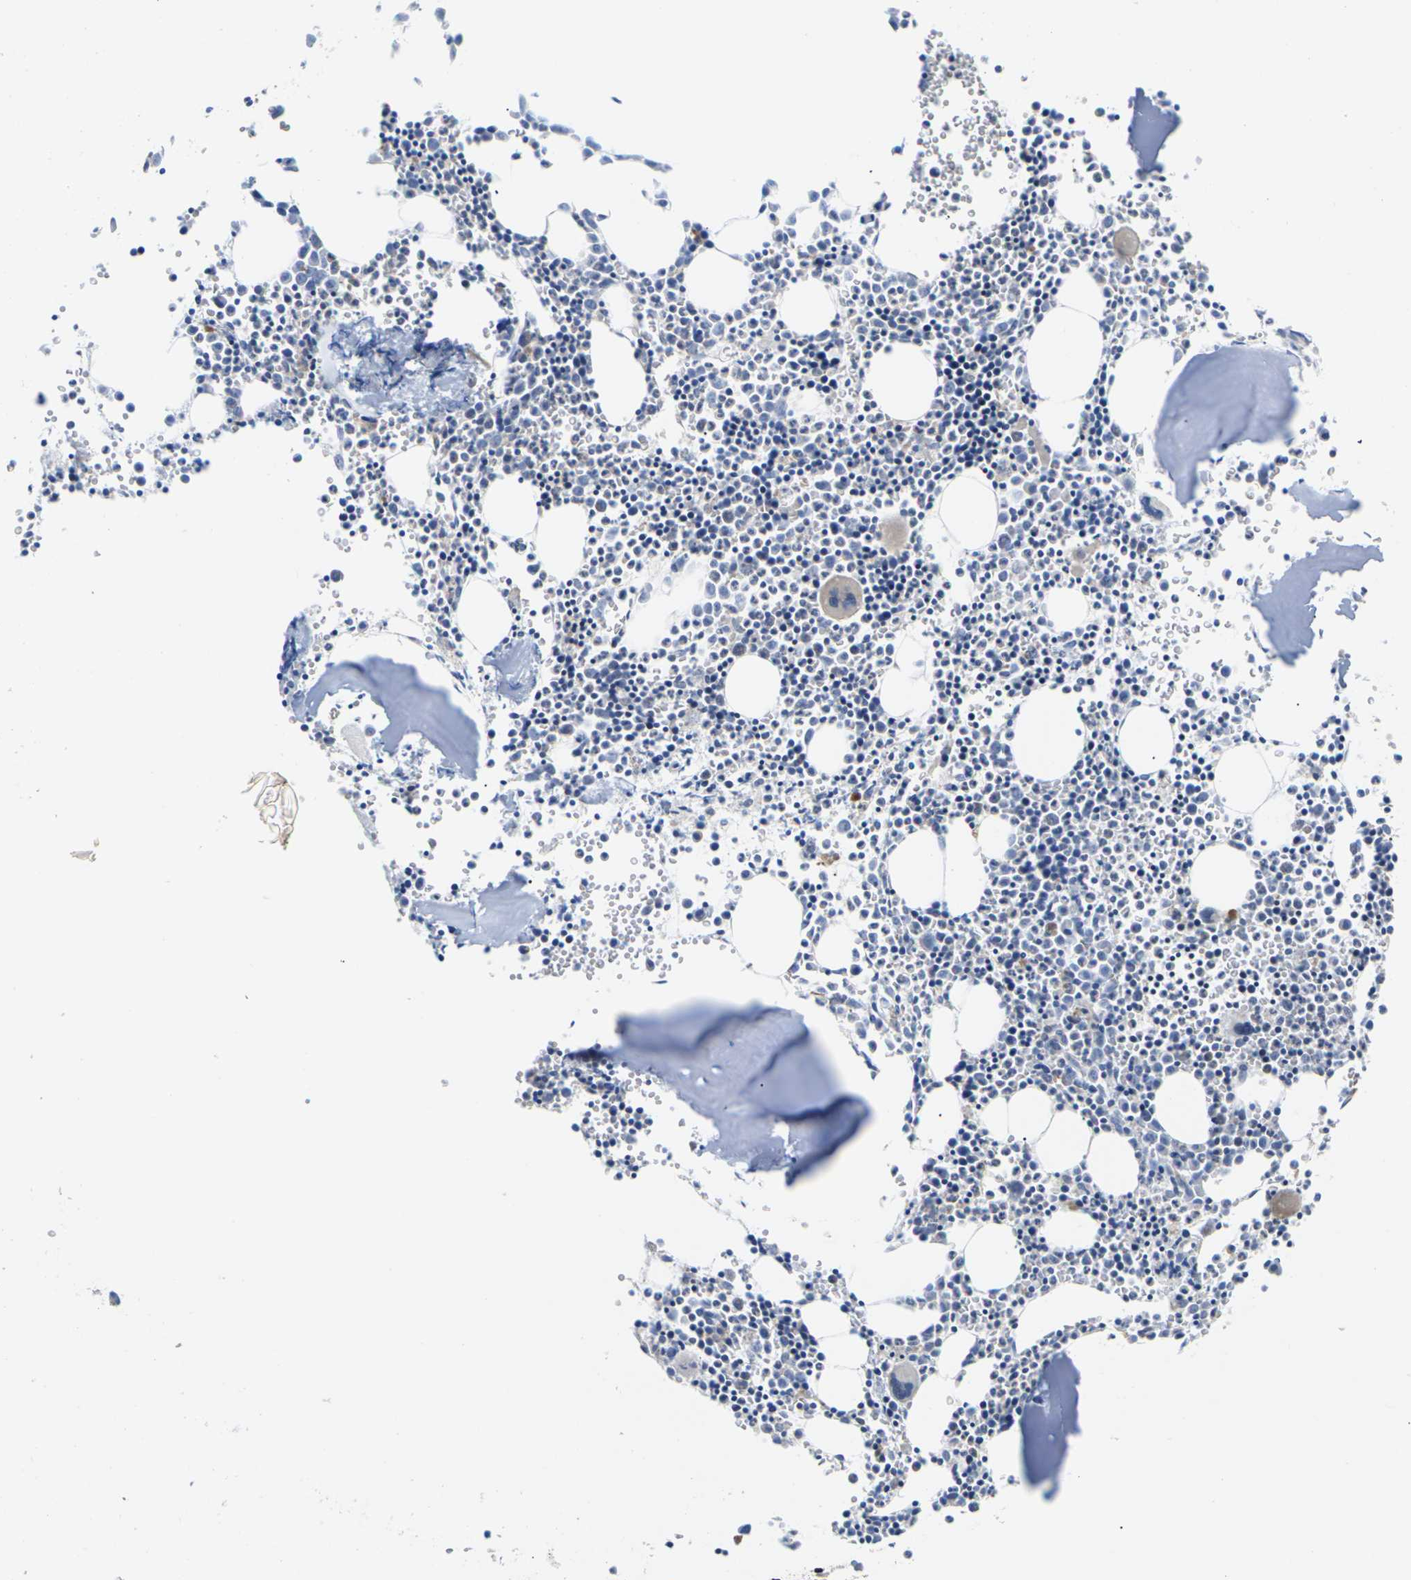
{"staining": {"intensity": "negative", "quantity": "none", "location": "none"}, "tissue": "bone marrow", "cell_type": "Hematopoietic cells", "image_type": "normal", "snomed": [{"axis": "morphology", "description": "Normal tissue, NOS"}, {"axis": "morphology", "description": "Inflammation, NOS"}, {"axis": "topography", "description": "Bone marrow"}], "caption": "Bone marrow was stained to show a protein in brown. There is no significant positivity in hematopoietic cells.", "gene": "TMCO4", "patient": {"sex": "female", "age": 17}}